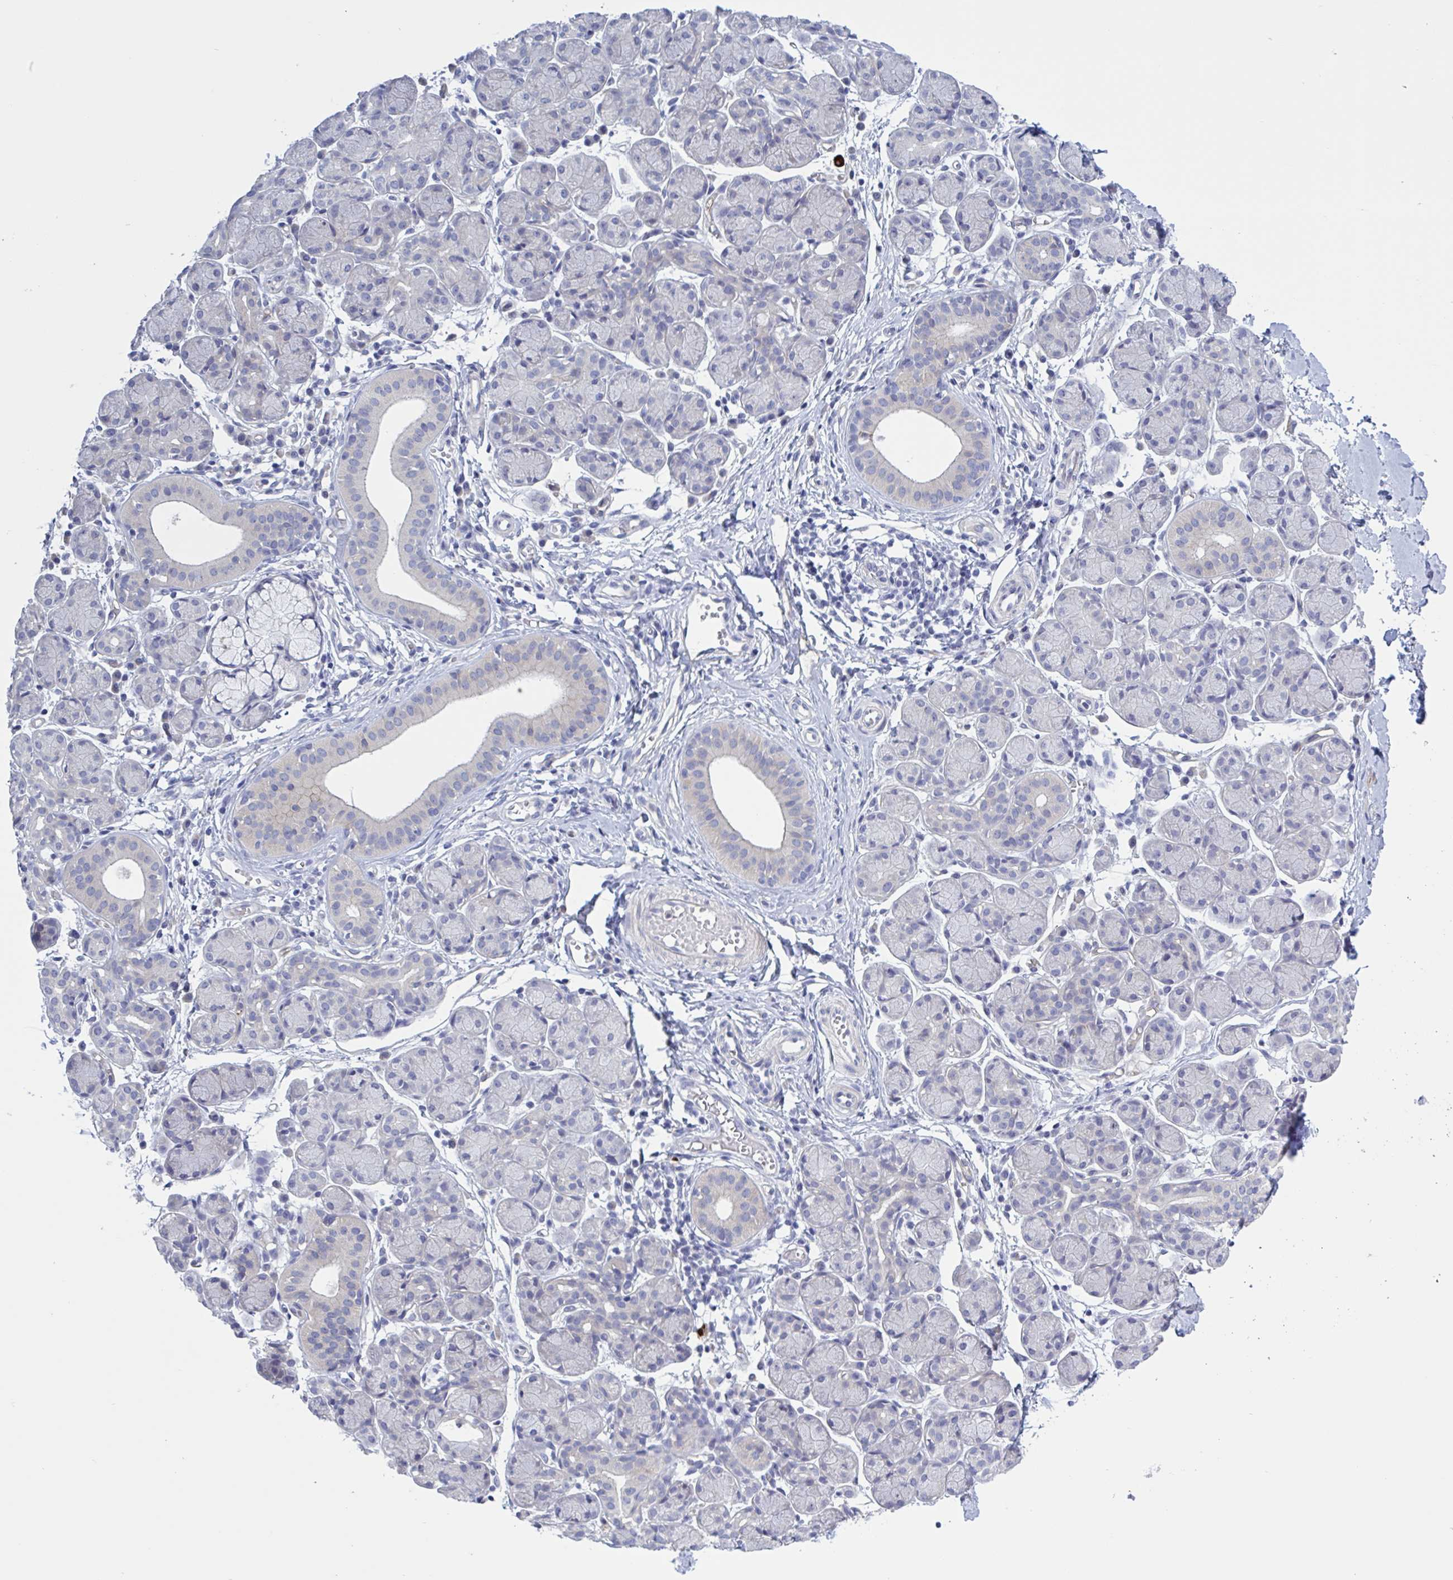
{"staining": {"intensity": "negative", "quantity": "none", "location": "none"}, "tissue": "salivary gland", "cell_type": "Glandular cells", "image_type": "normal", "snomed": [{"axis": "morphology", "description": "Normal tissue, NOS"}, {"axis": "morphology", "description": "Inflammation, NOS"}, {"axis": "topography", "description": "Lymph node"}, {"axis": "topography", "description": "Salivary gland"}], "caption": "Immunohistochemistry (IHC) of normal human salivary gland demonstrates no positivity in glandular cells.", "gene": "ST14", "patient": {"sex": "male", "age": 3}}